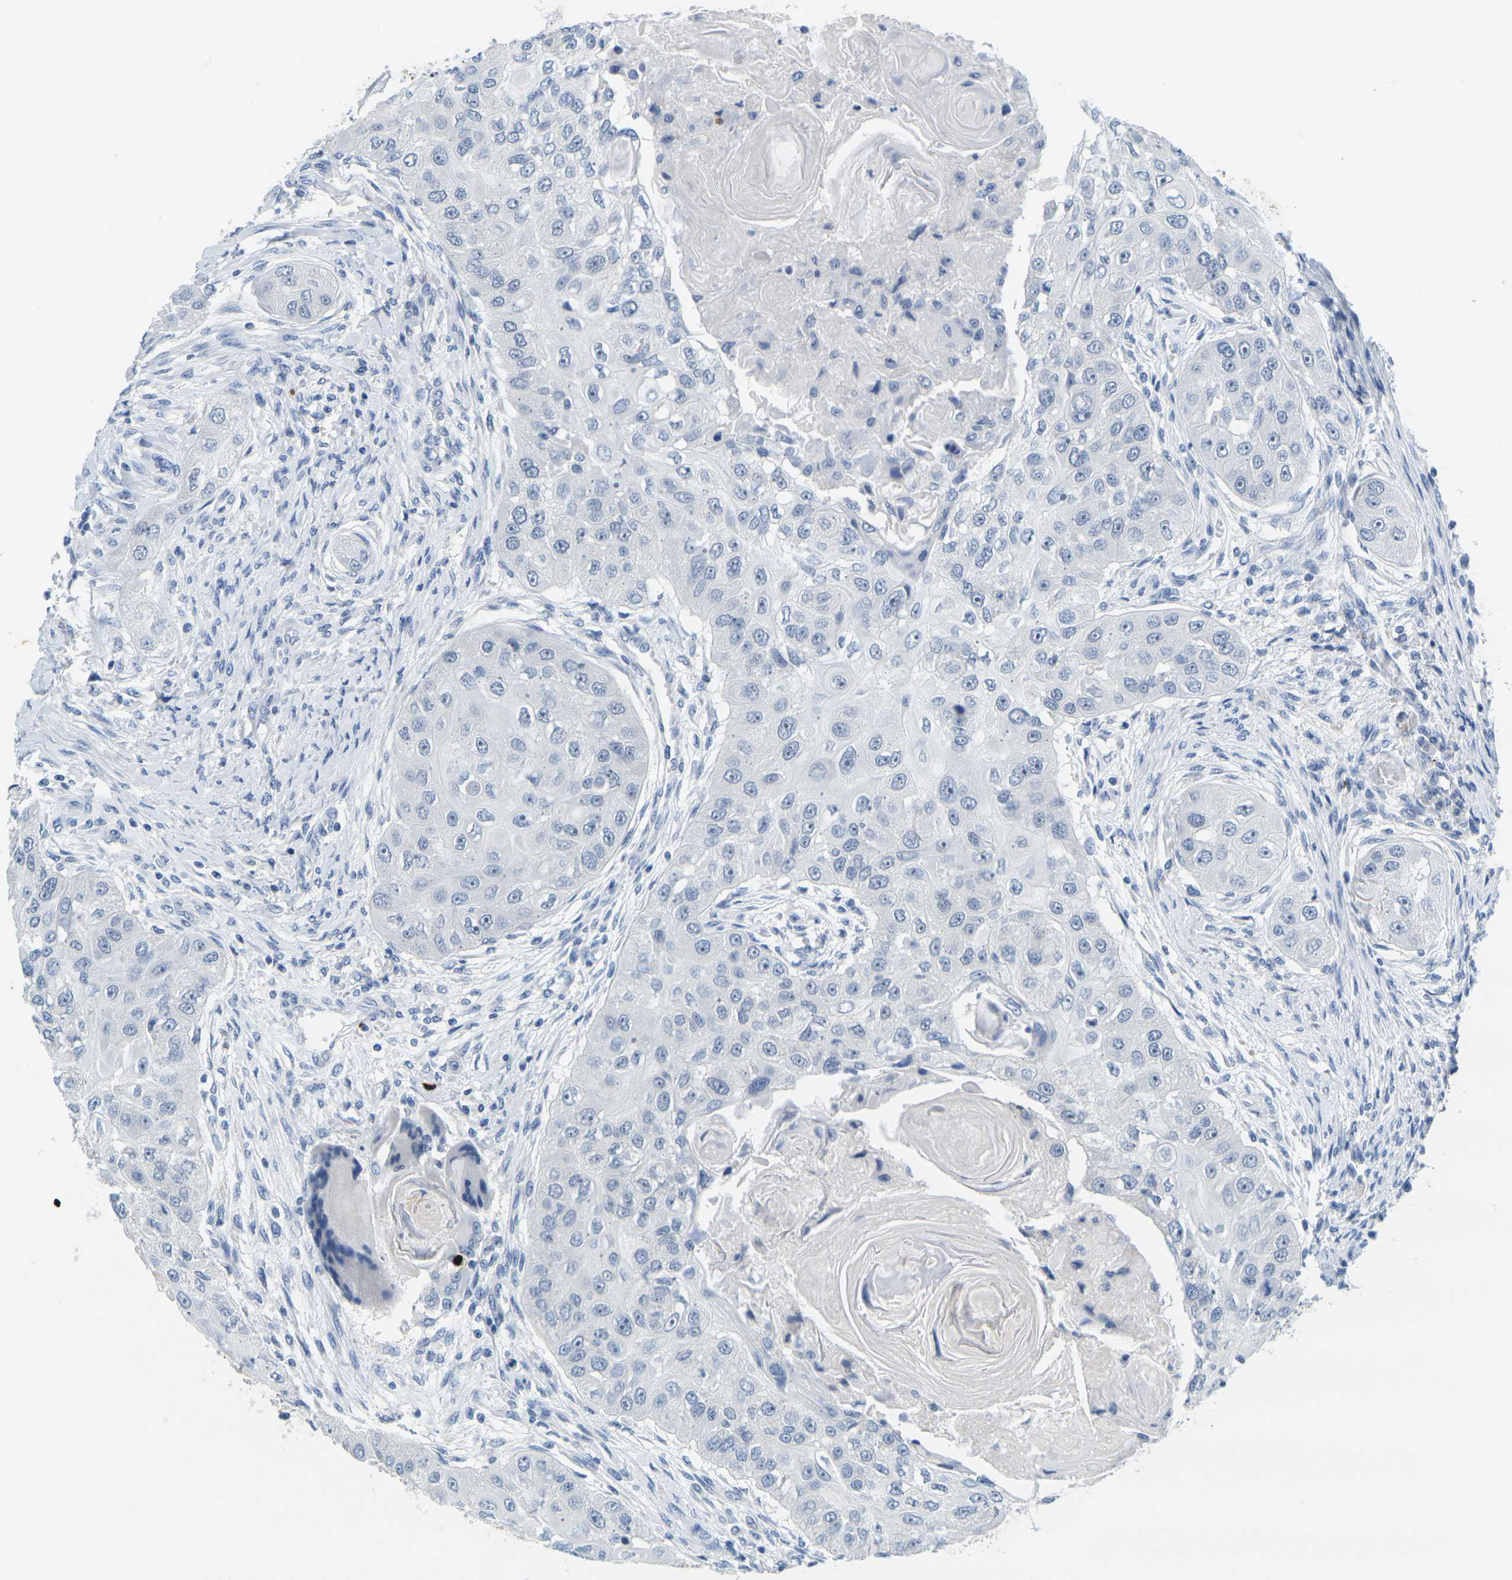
{"staining": {"intensity": "negative", "quantity": "none", "location": "none"}, "tissue": "head and neck cancer", "cell_type": "Tumor cells", "image_type": "cancer", "snomed": [{"axis": "morphology", "description": "Normal tissue, NOS"}, {"axis": "morphology", "description": "Squamous cell carcinoma, NOS"}, {"axis": "topography", "description": "Skeletal muscle"}, {"axis": "topography", "description": "Head-Neck"}], "caption": "High power microscopy histopathology image of an immunohistochemistry (IHC) histopathology image of head and neck squamous cell carcinoma, revealing no significant positivity in tumor cells.", "gene": "GPR15", "patient": {"sex": "male", "age": 51}}